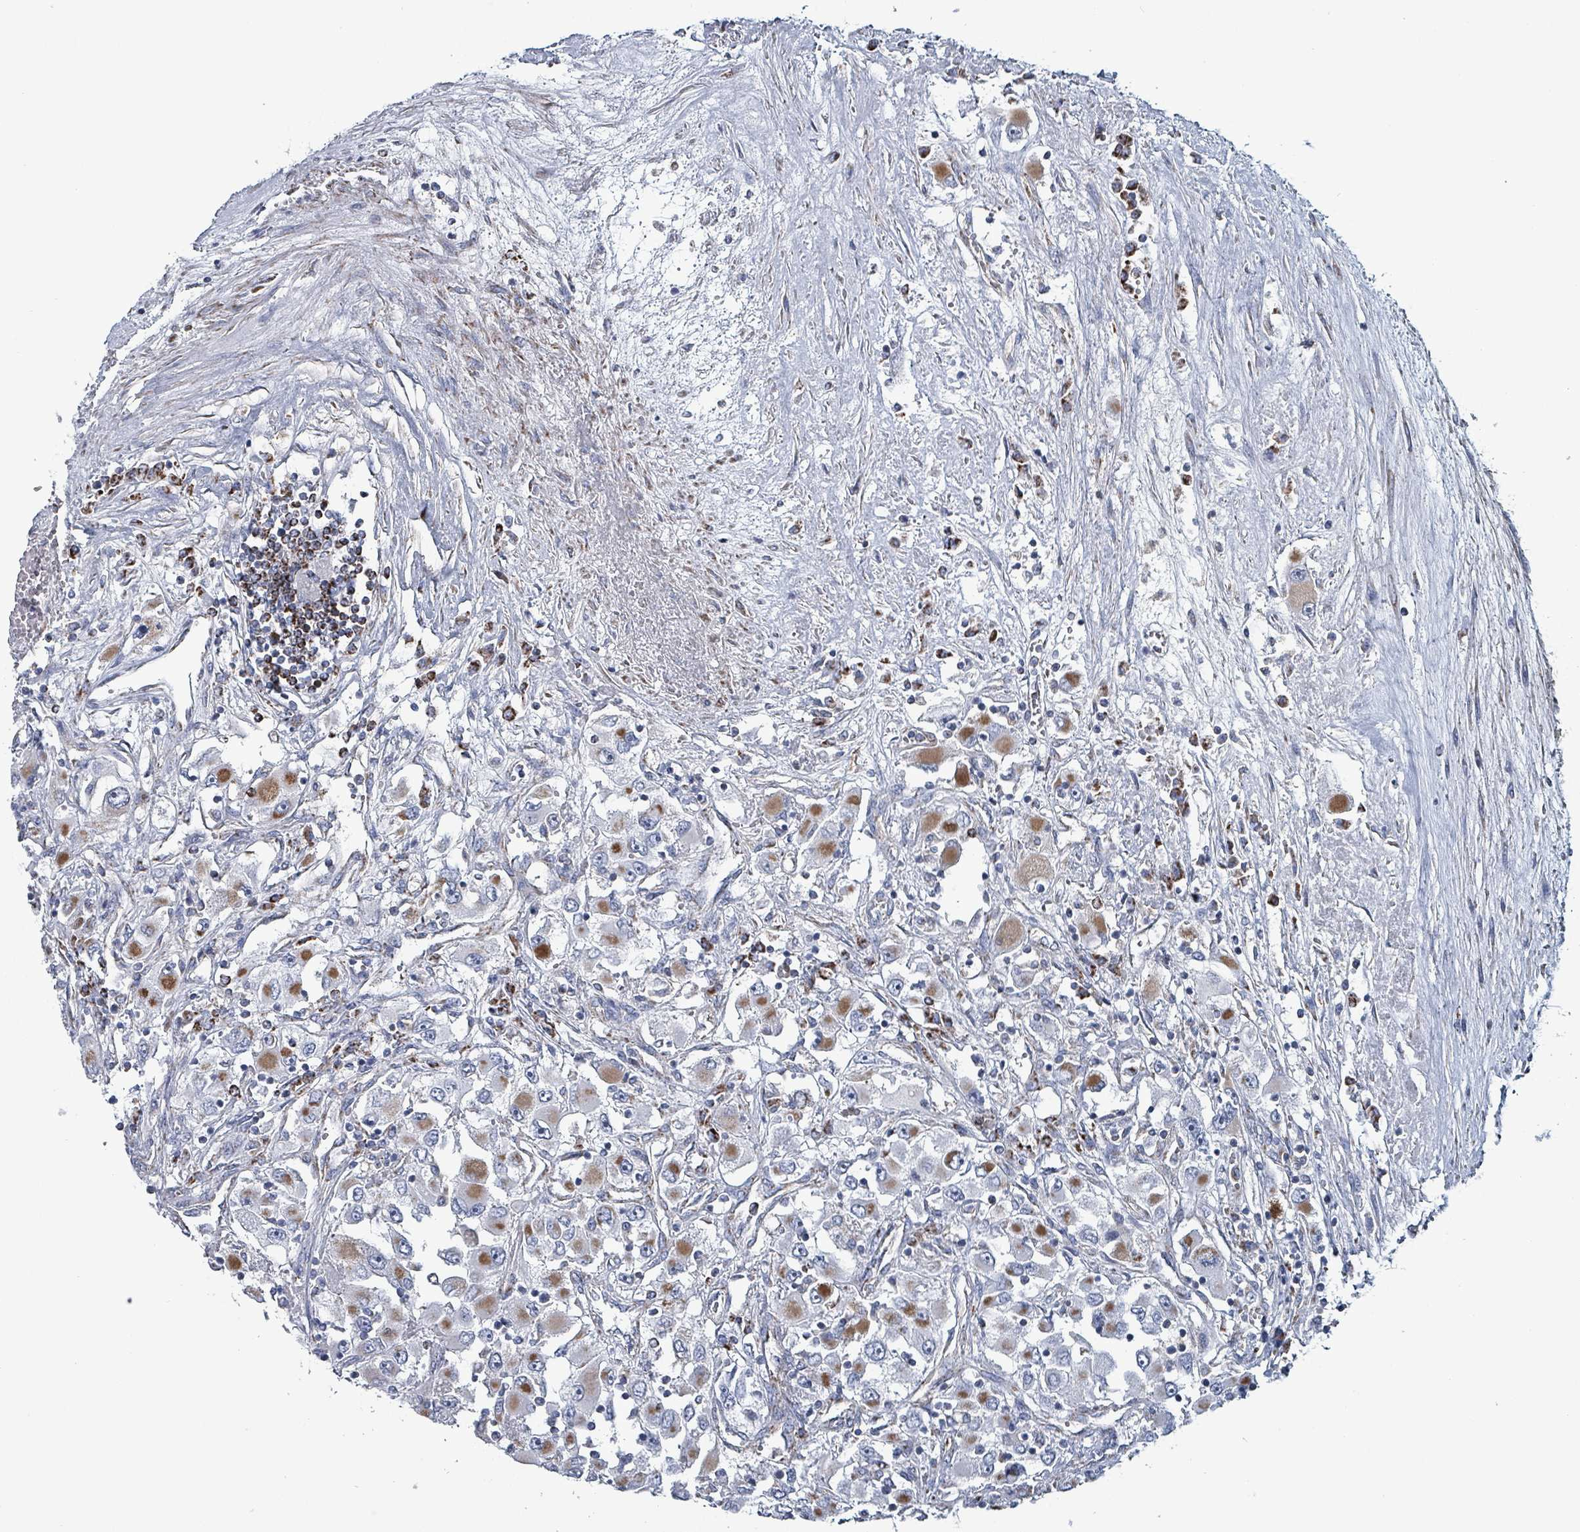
{"staining": {"intensity": "moderate", "quantity": "25%-75%", "location": "cytoplasmic/membranous"}, "tissue": "renal cancer", "cell_type": "Tumor cells", "image_type": "cancer", "snomed": [{"axis": "morphology", "description": "Adenocarcinoma, NOS"}, {"axis": "topography", "description": "Kidney"}], "caption": "Renal adenocarcinoma stained with a protein marker demonstrates moderate staining in tumor cells.", "gene": "IDH3B", "patient": {"sex": "female", "age": 52}}